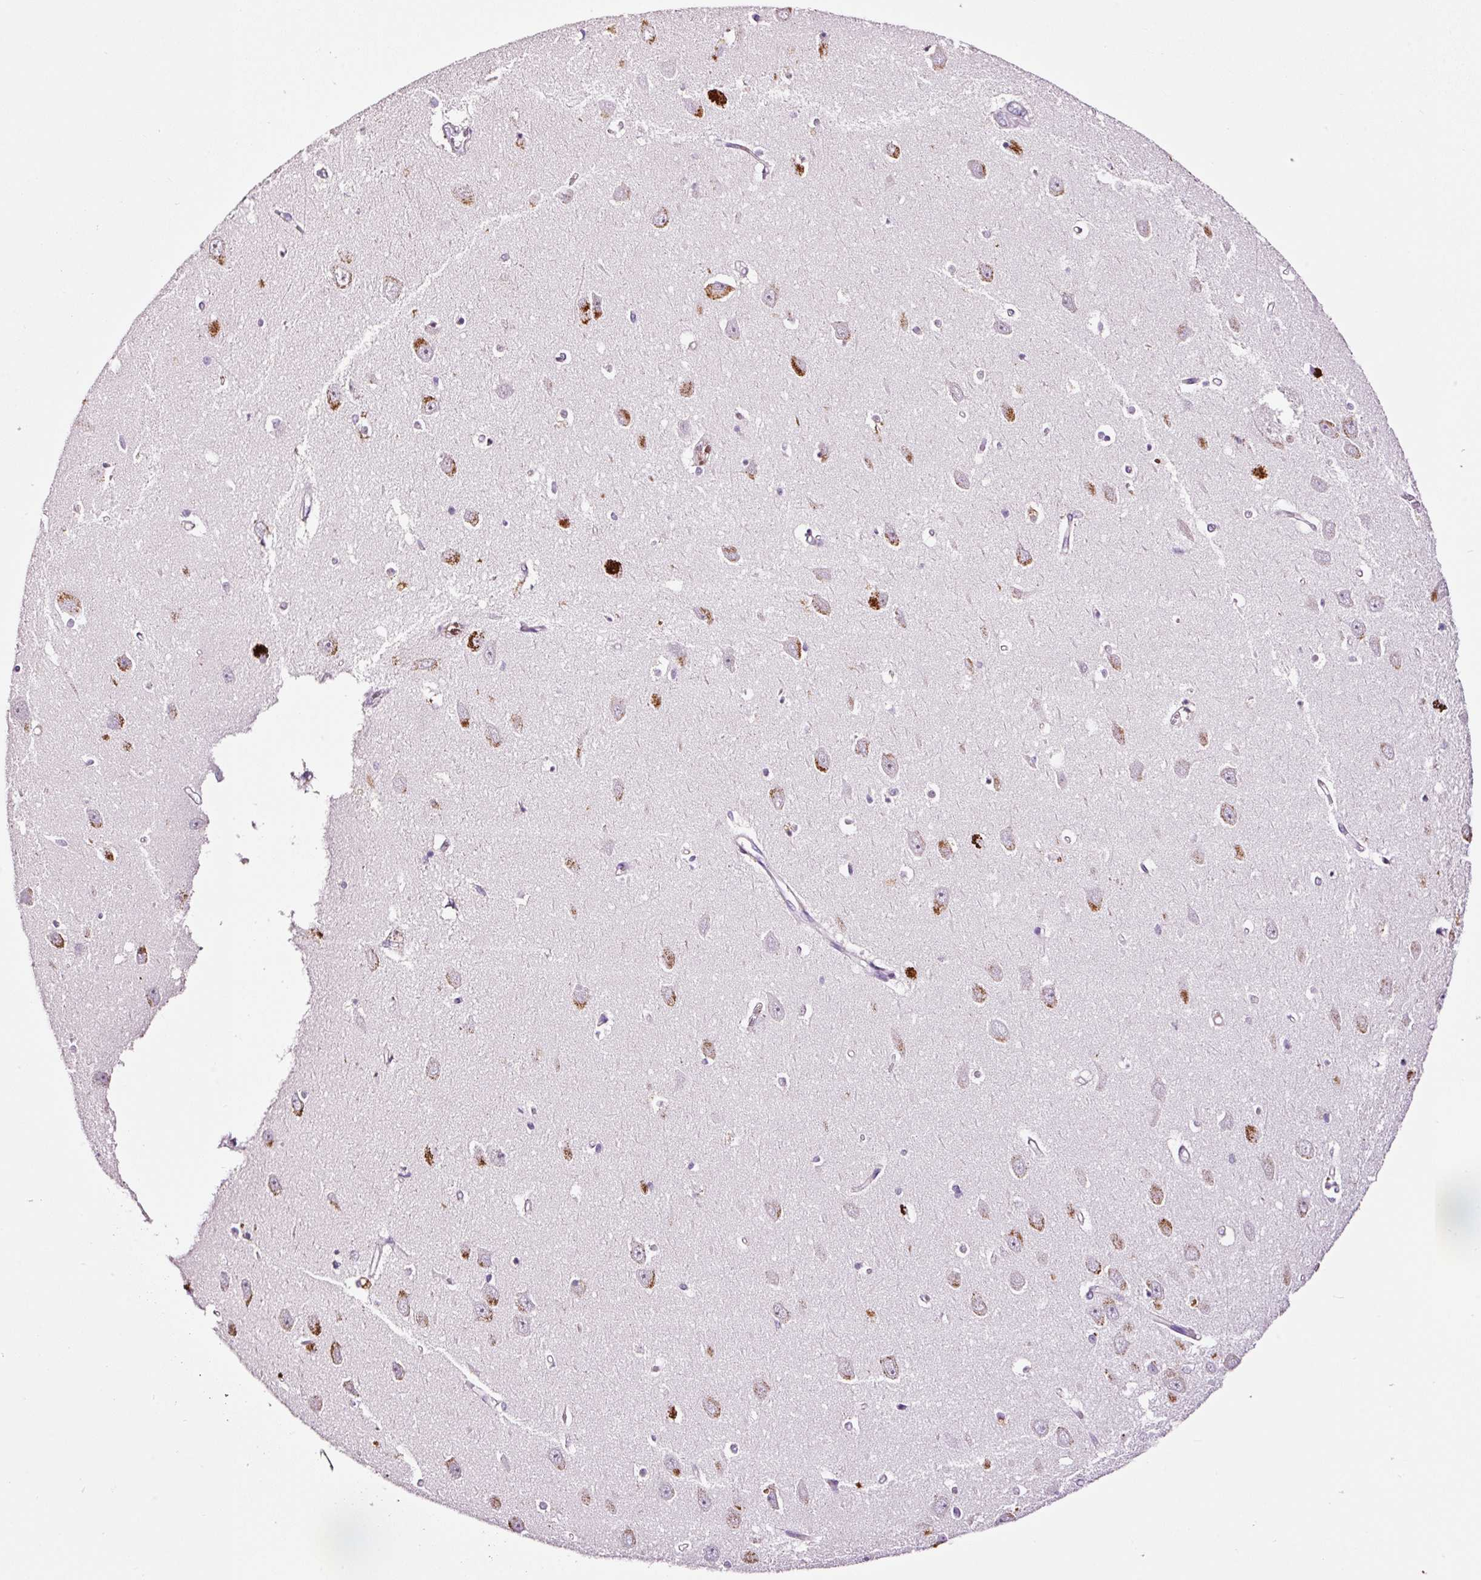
{"staining": {"intensity": "negative", "quantity": "none", "location": "none"}, "tissue": "hippocampus", "cell_type": "Glial cells", "image_type": "normal", "snomed": [{"axis": "morphology", "description": "Normal tissue, NOS"}, {"axis": "topography", "description": "Hippocampus"}], "caption": "Image shows no protein expression in glial cells of normal hippocampus. The staining was performed using DAB to visualize the protein expression in brown, while the nuclei were stained in blue with hematoxylin (Magnification: 20x).", "gene": "RTF2", "patient": {"sex": "female", "age": 64}}